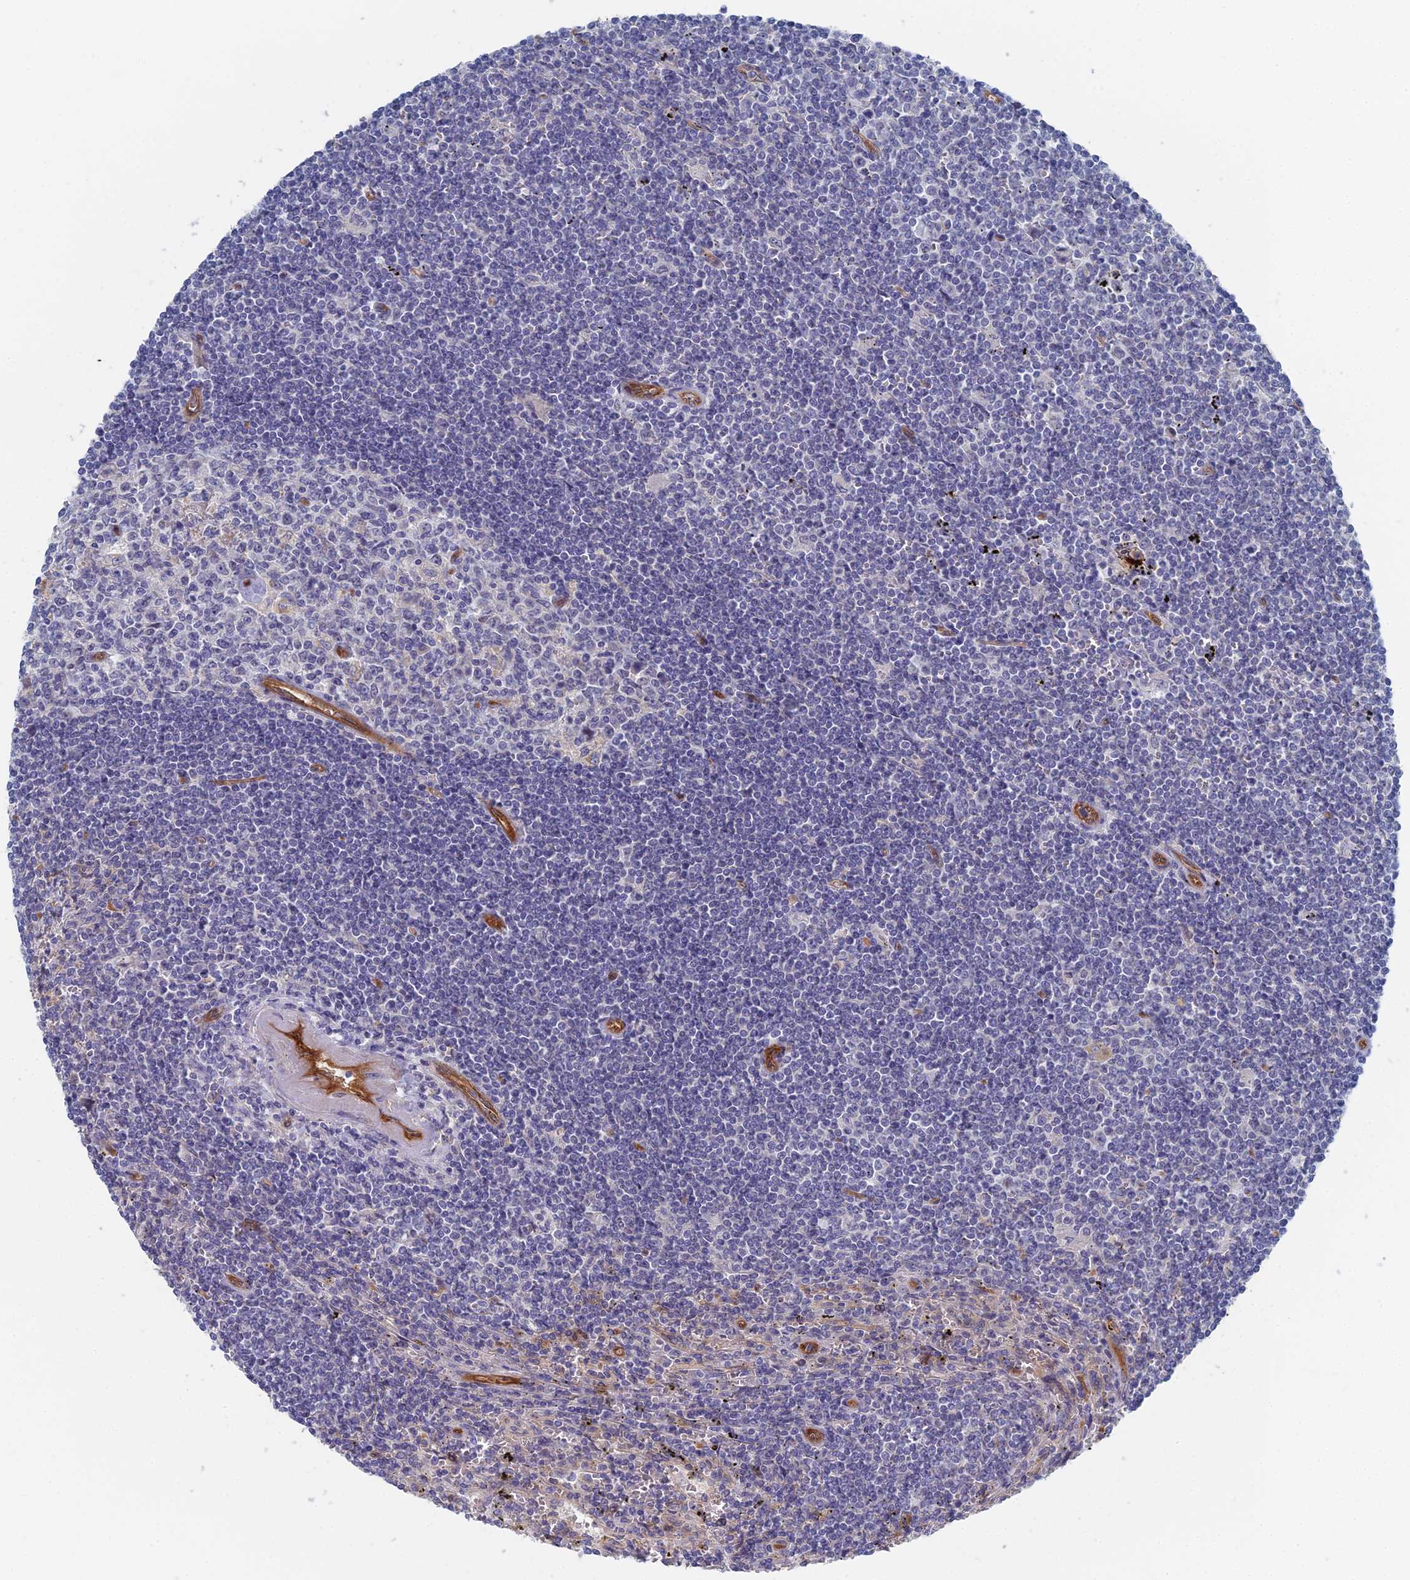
{"staining": {"intensity": "negative", "quantity": "none", "location": "none"}, "tissue": "lymphoma", "cell_type": "Tumor cells", "image_type": "cancer", "snomed": [{"axis": "morphology", "description": "Malignant lymphoma, non-Hodgkin's type, Low grade"}, {"axis": "topography", "description": "Spleen"}], "caption": "Image shows no protein positivity in tumor cells of low-grade malignant lymphoma, non-Hodgkin's type tissue. (DAB (3,3'-diaminobenzidine) immunohistochemistry (IHC), high magnification).", "gene": "ARAP3", "patient": {"sex": "male", "age": 76}}